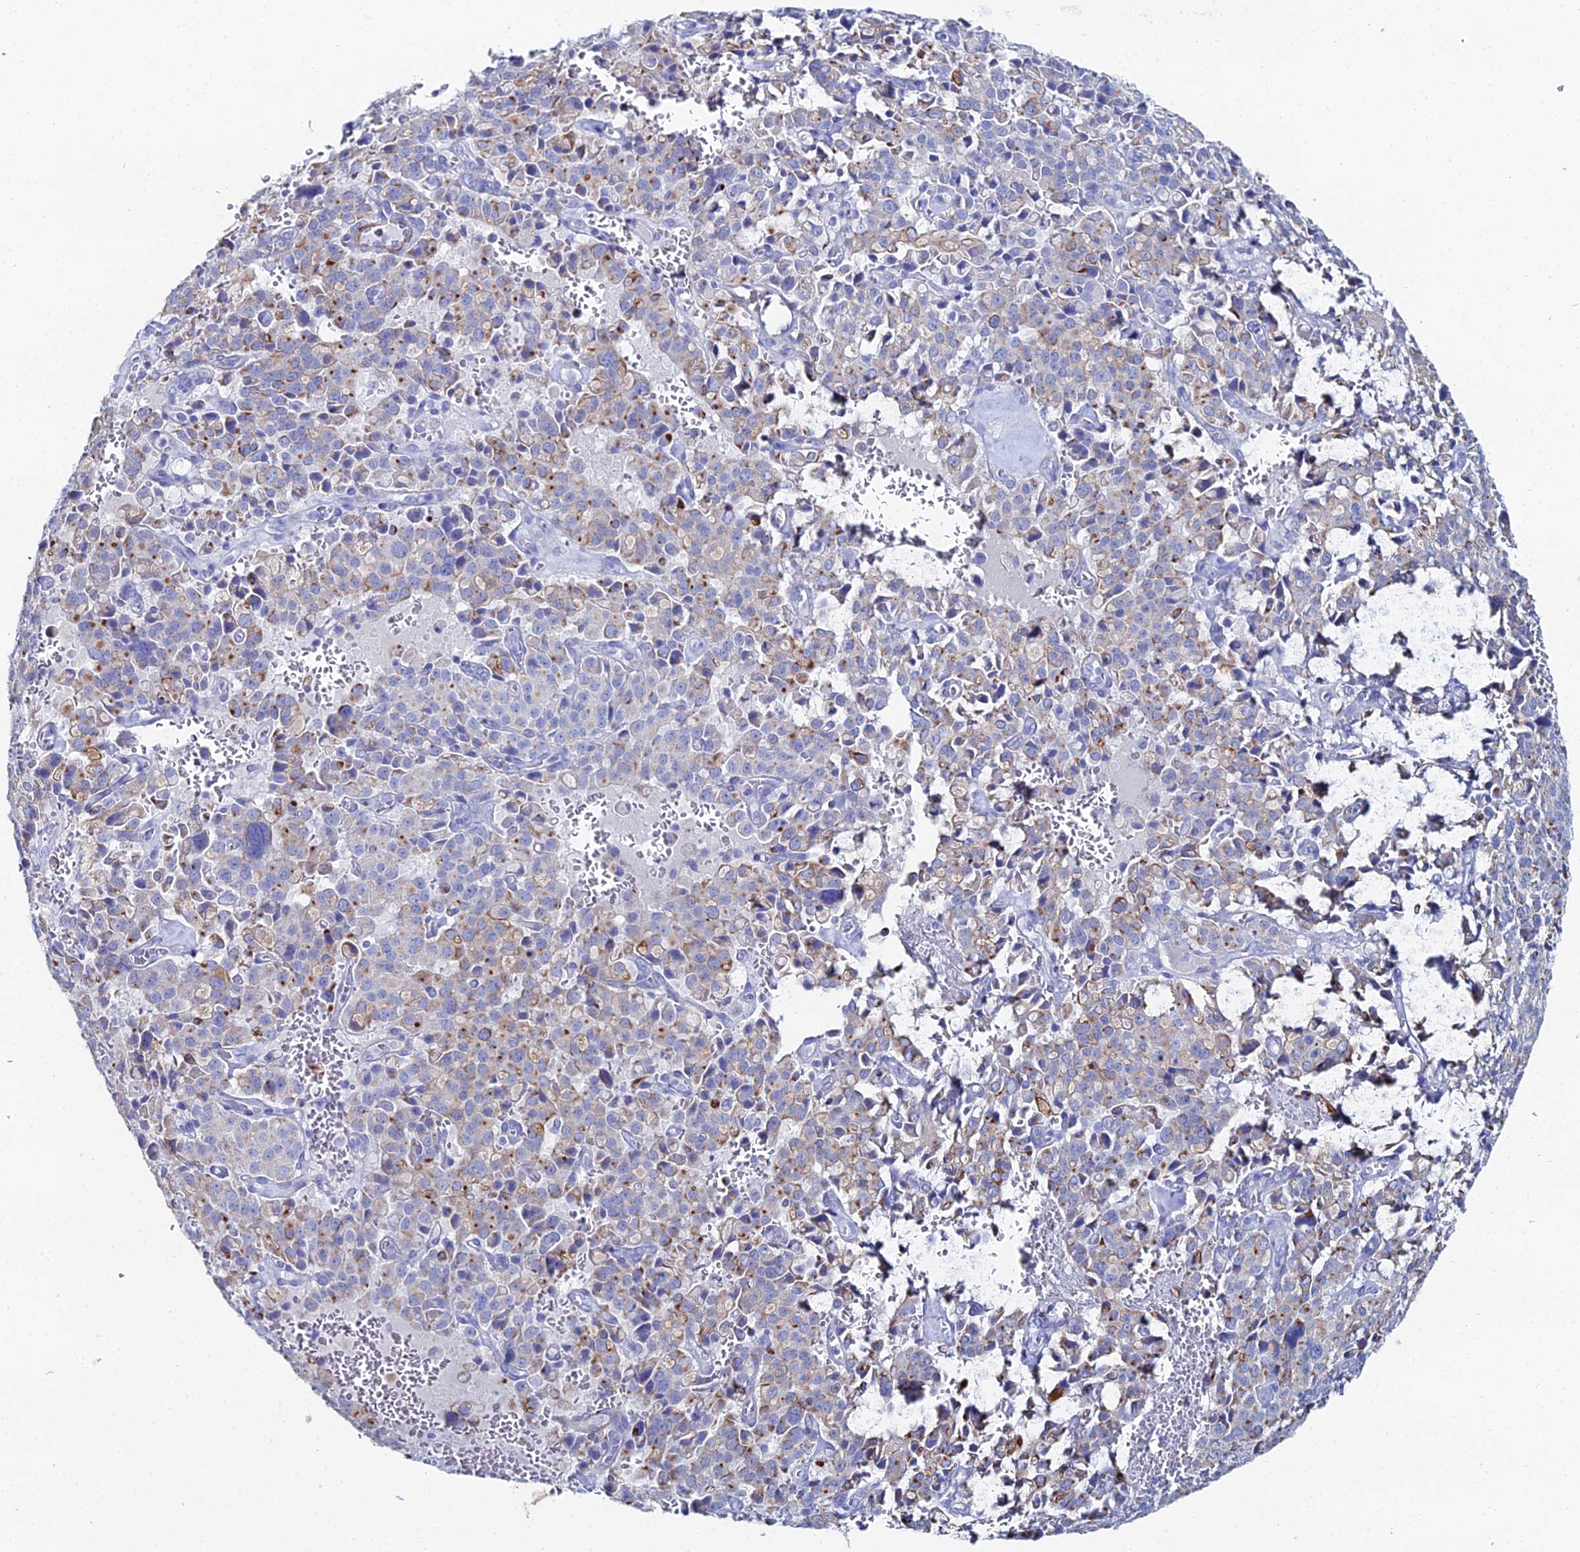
{"staining": {"intensity": "moderate", "quantity": "<25%", "location": "cytoplasmic/membranous"}, "tissue": "pancreatic cancer", "cell_type": "Tumor cells", "image_type": "cancer", "snomed": [{"axis": "morphology", "description": "Adenocarcinoma, NOS"}, {"axis": "topography", "description": "Pancreas"}], "caption": "There is low levels of moderate cytoplasmic/membranous expression in tumor cells of pancreatic cancer (adenocarcinoma), as demonstrated by immunohistochemical staining (brown color).", "gene": "DHX34", "patient": {"sex": "male", "age": 65}}